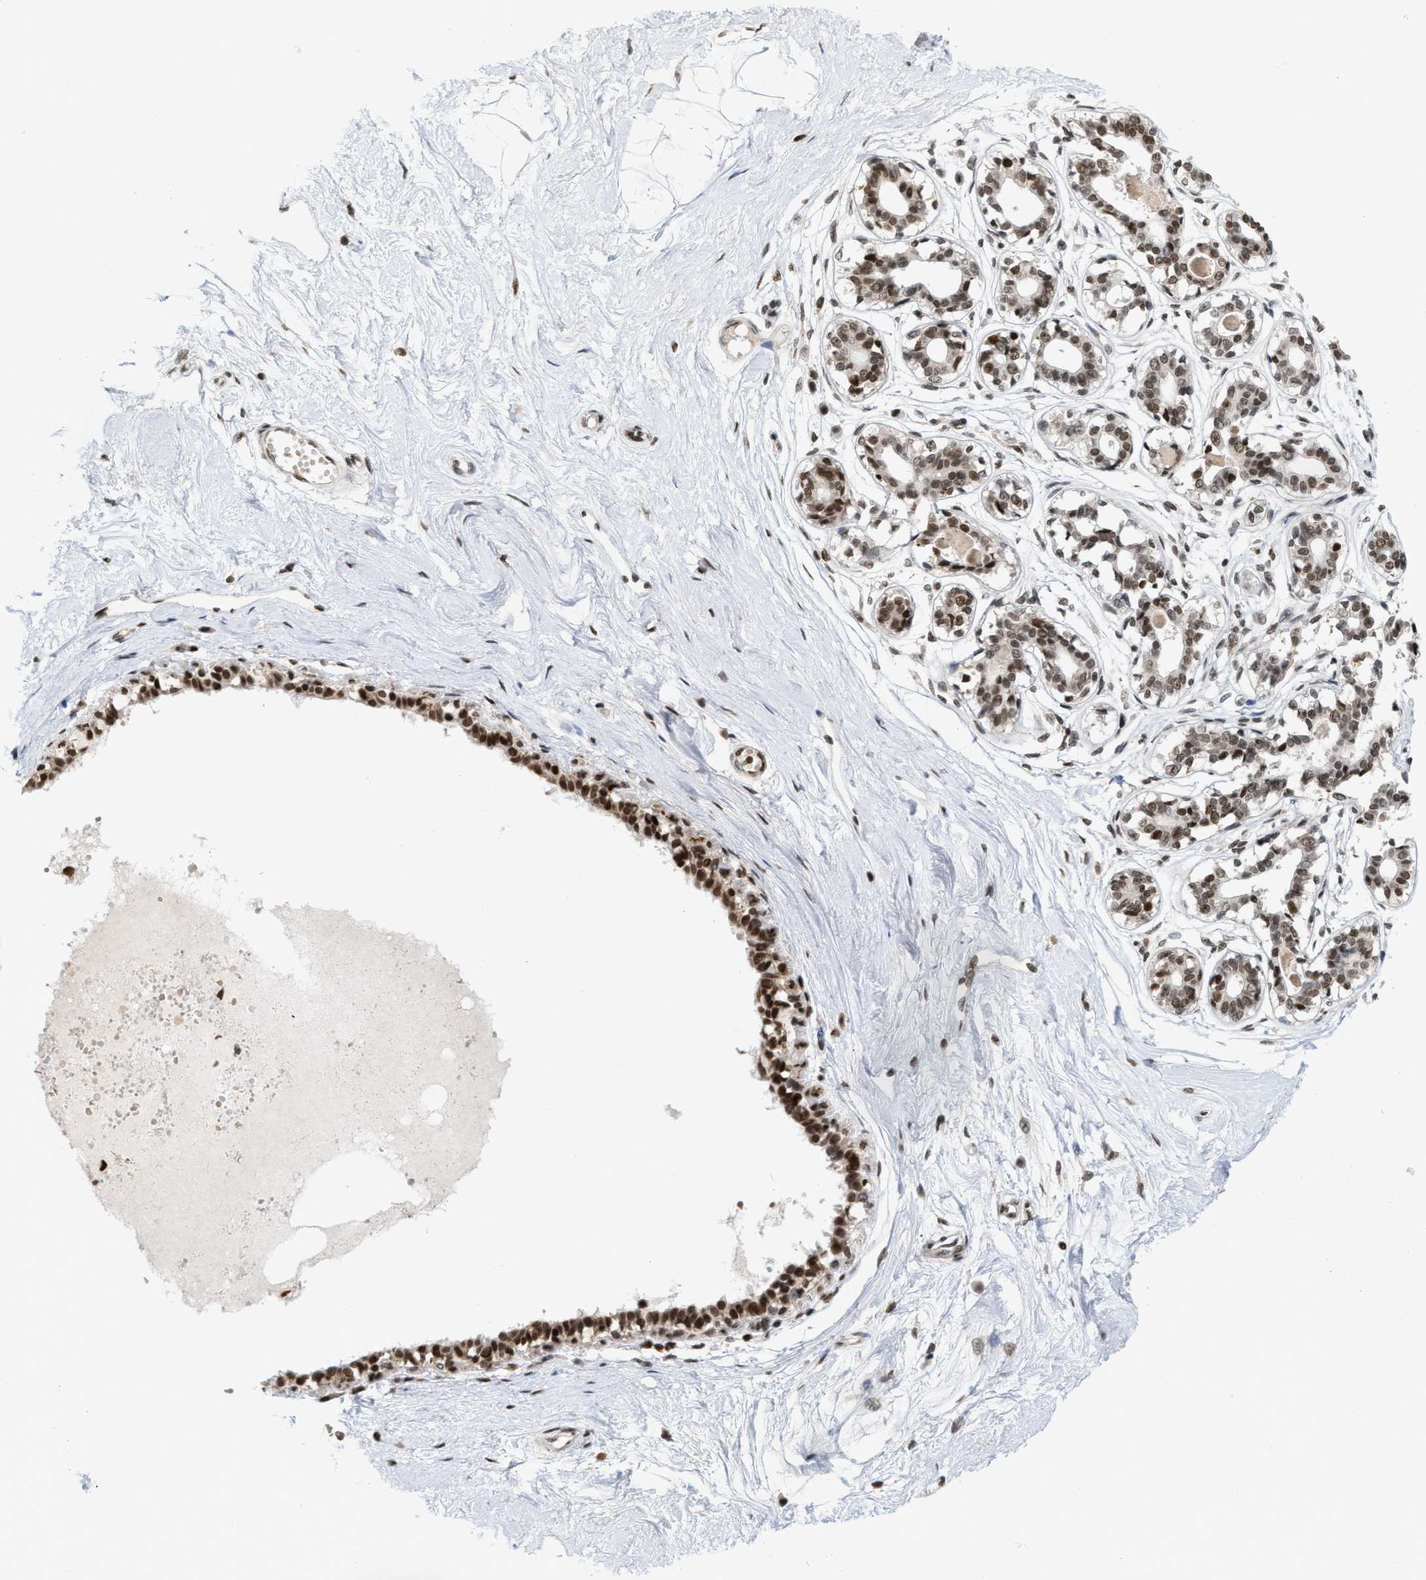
{"staining": {"intensity": "moderate", "quantity": ">75%", "location": "nuclear"}, "tissue": "breast", "cell_type": "Adipocytes", "image_type": "normal", "snomed": [{"axis": "morphology", "description": "Normal tissue, NOS"}, {"axis": "topography", "description": "Breast"}], "caption": "Immunohistochemical staining of normal human breast exhibits >75% levels of moderate nuclear protein staining in about >75% of adipocytes.", "gene": "ANKRD6", "patient": {"sex": "female", "age": 45}}